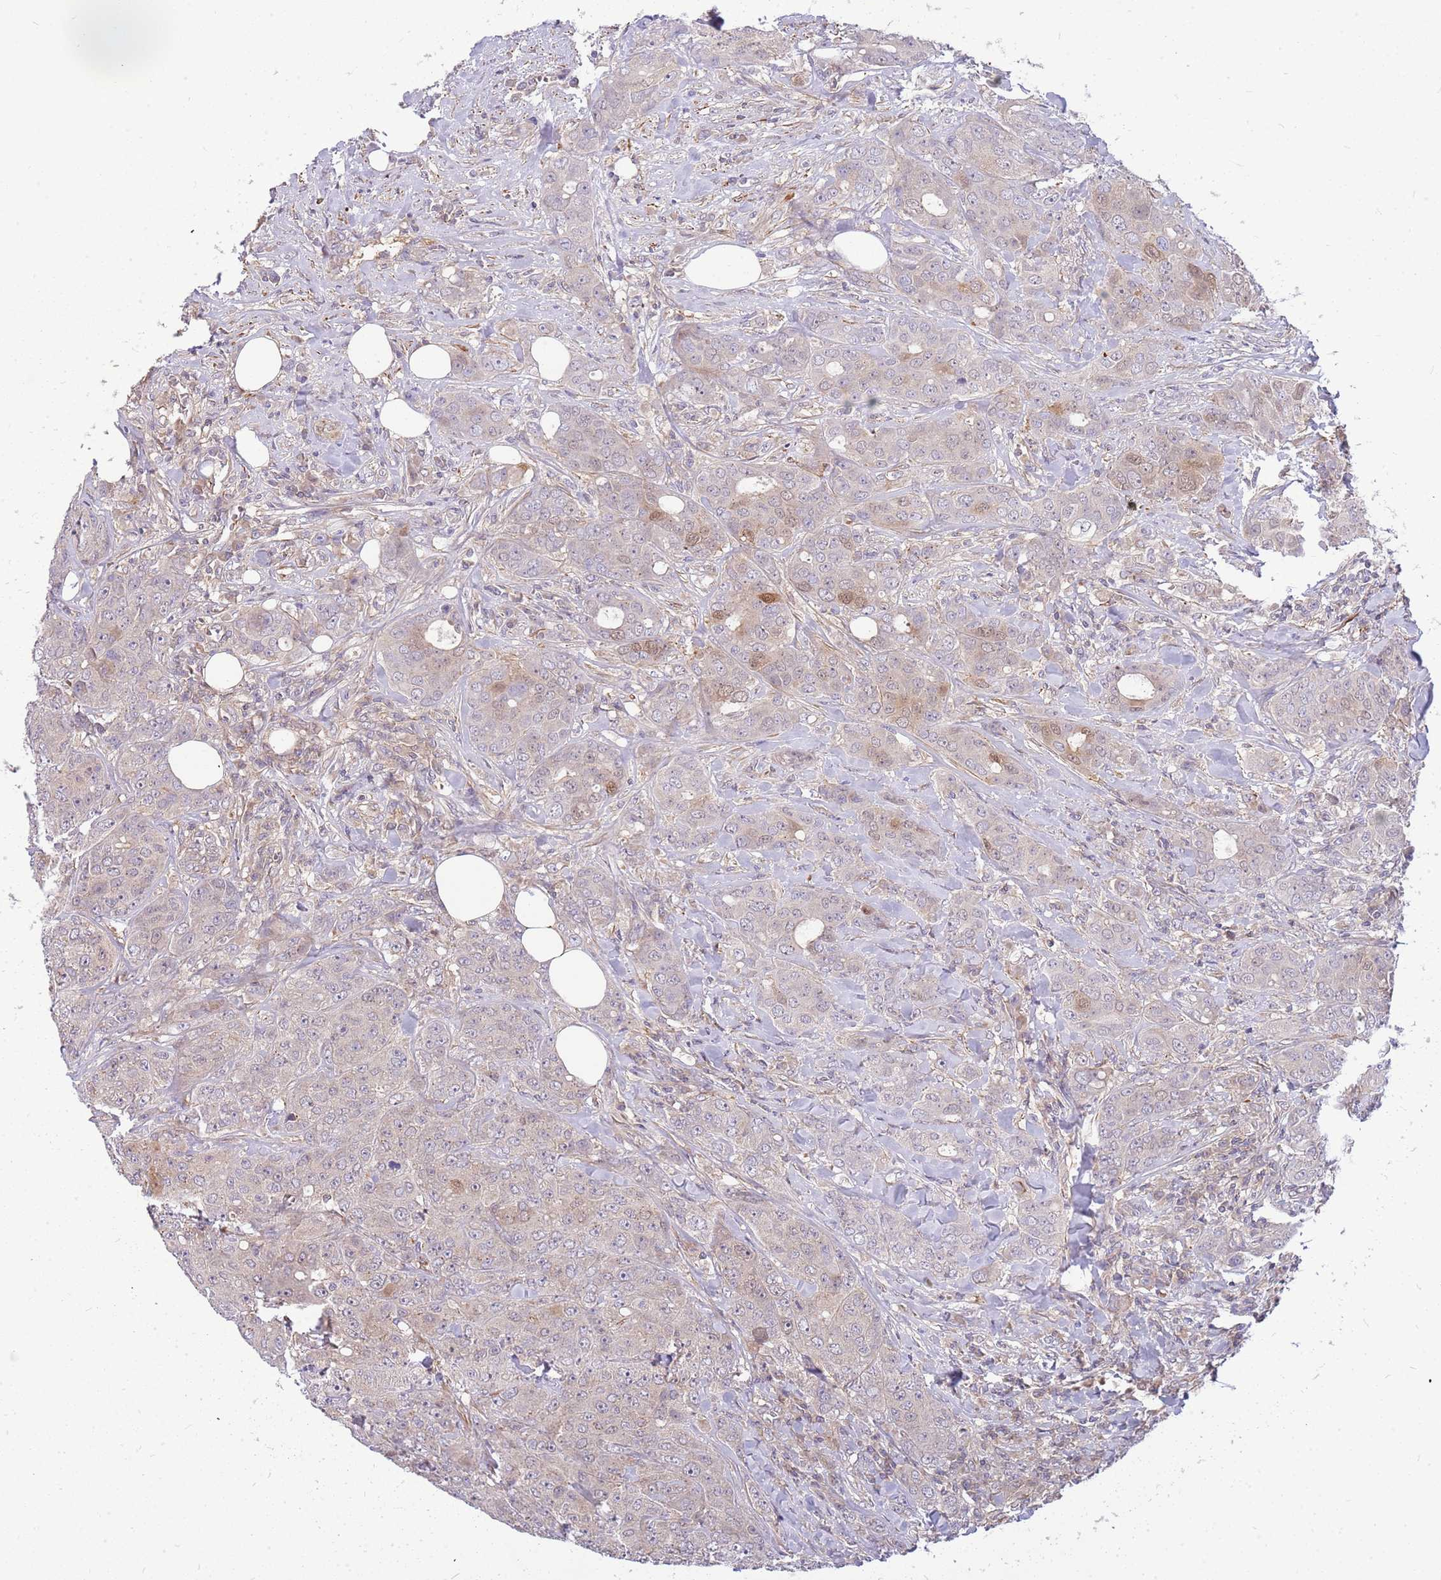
{"staining": {"intensity": "moderate", "quantity": "<25%", "location": "cytoplasmic/membranous,nuclear"}, "tissue": "breast cancer", "cell_type": "Tumor cells", "image_type": "cancer", "snomed": [{"axis": "morphology", "description": "Duct carcinoma"}, {"axis": "topography", "description": "Breast"}], "caption": "About <25% of tumor cells in human breast cancer (intraductal carcinoma) display moderate cytoplasmic/membranous and nuclear protein expression as visualized by brown immunohistochemical staining.", "gene": "MVD", "patient": {"sex": "female", "age": 43}}